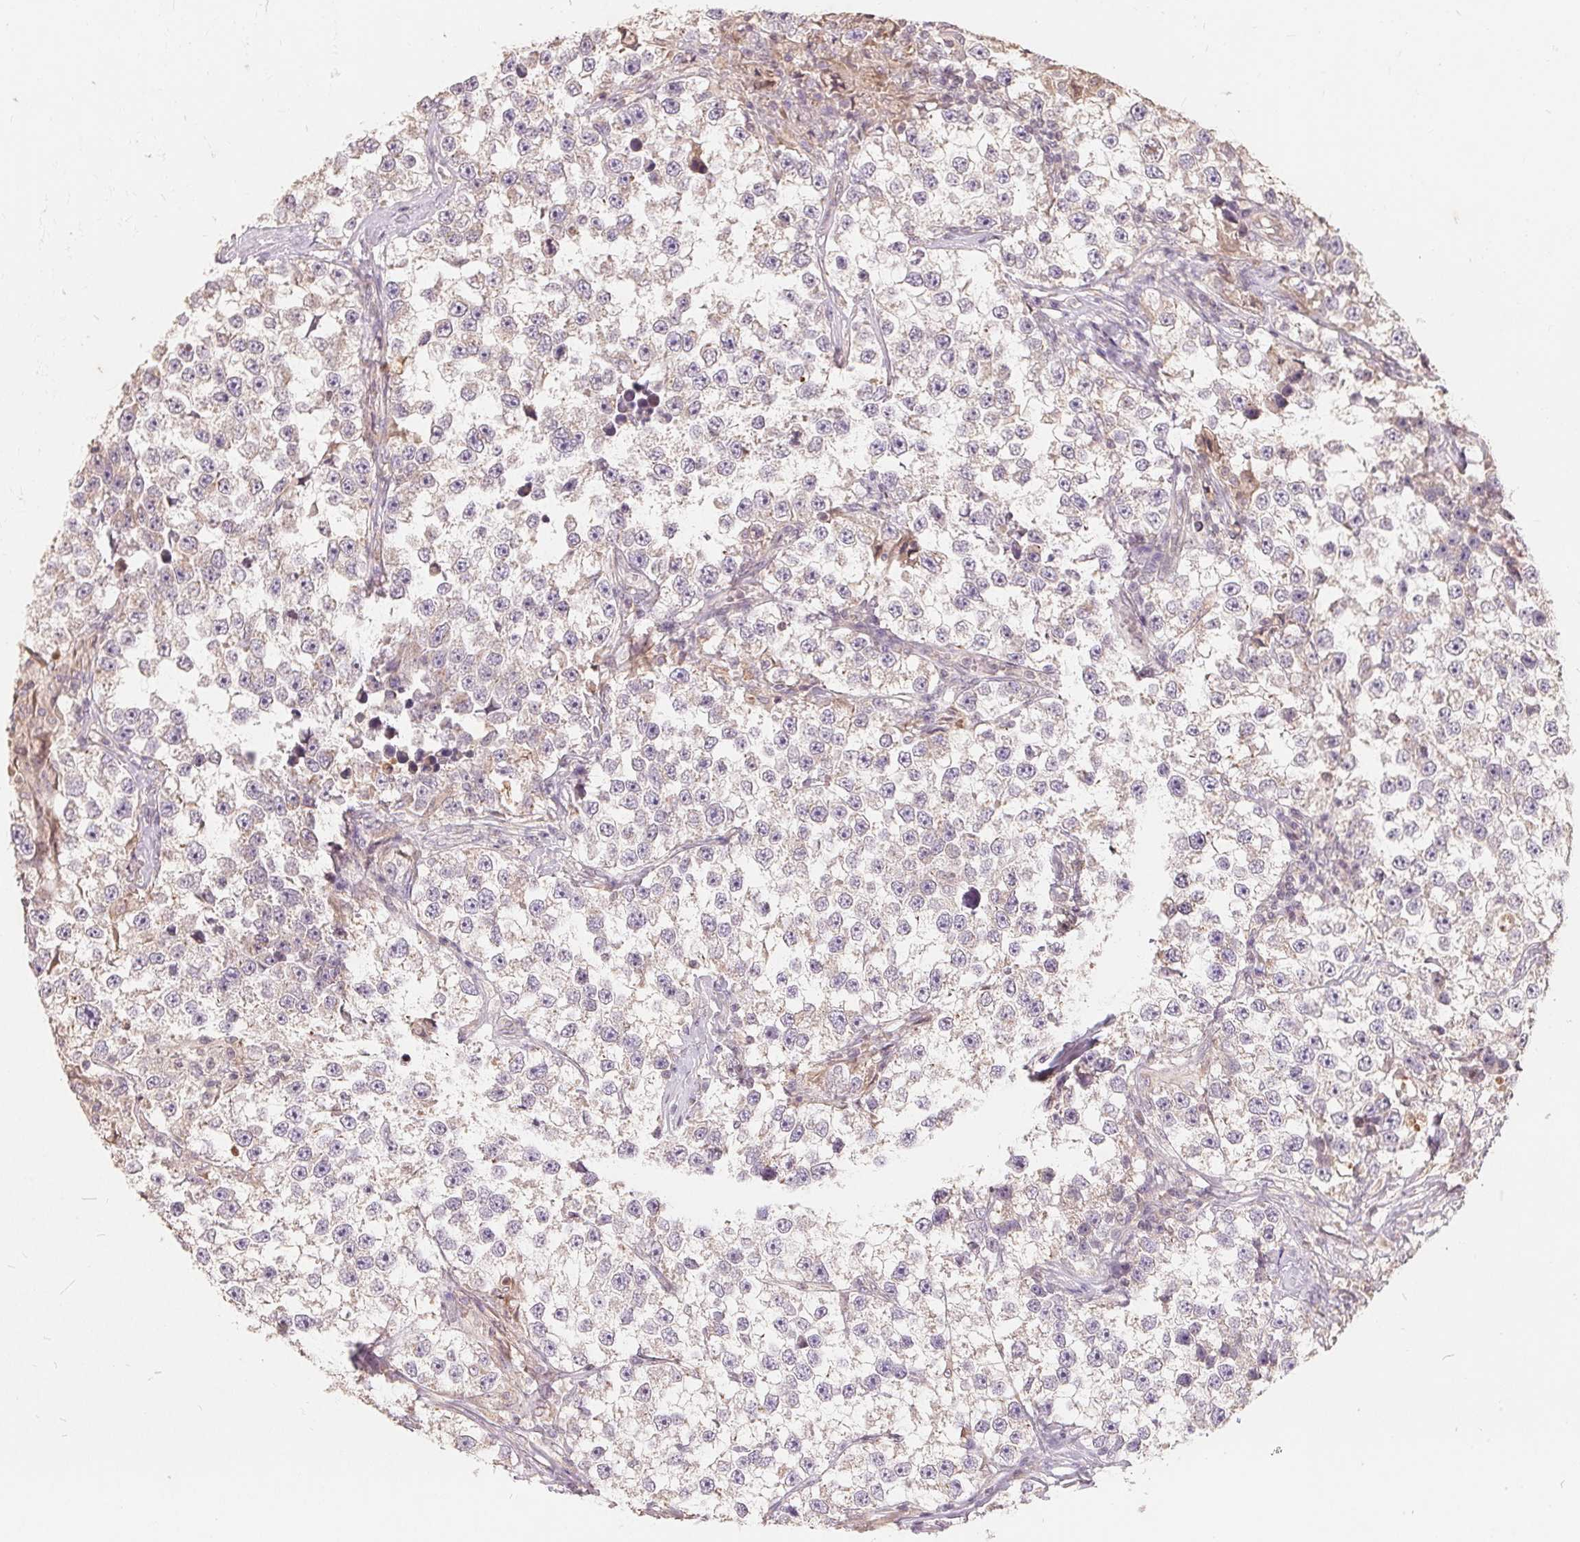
{"staining": {"intensity": "weak", "quantity": "<25%", "location": "cytoplasmic/membranous"}, "tissue": "testis cancer", "cell_type": "Tumor cells", "image_type": "cancer", "snomed": [{"axis": "morphology", "description": "Seminoma, NOS"}, {"axis": "topography", "description": "Testis"}], "caption": "Human testis cancer stained for a protein using IHC reveals no expression in tumor cells.", "gene": "CDIPT", "patient": {"sex": "male", "age": 46}}